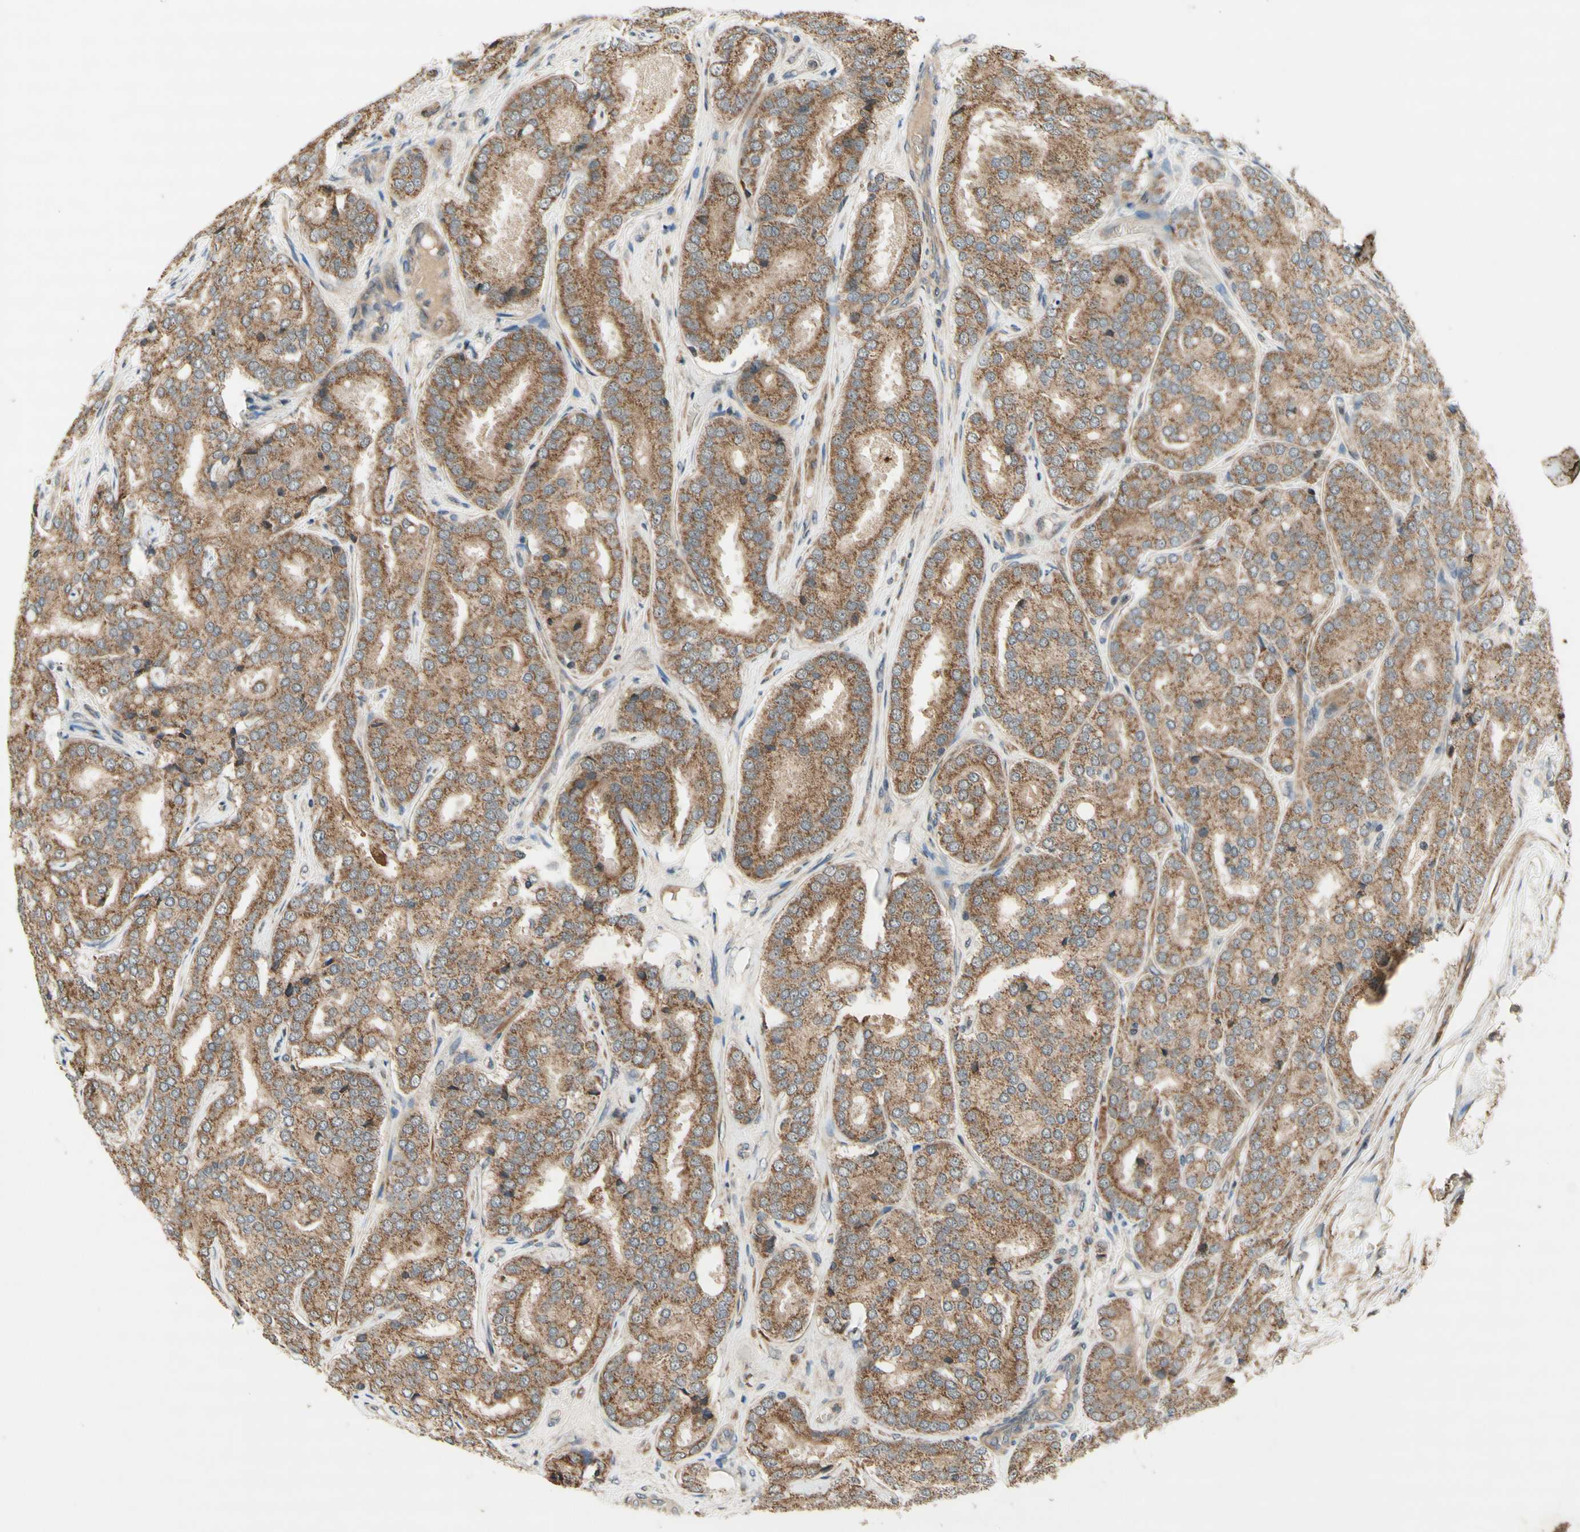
{"staining": {"intensity": "moderate", "quantity": ">75%", "location": "cytoplasmic/membranous"}, "tissue": "prostate cancer", "cell_type": "Tumor cells", "image_type": "cancer", "snomed": [{"axis": "morphology", "description": "Adenocarcinoma, High grade"}, {"axis": "topography", "description": "Prostate"}], "caption": "Moderate cytoplasmic/membranous protein expression is identified in about >75% of tumor cells in prostate cancer.", "gene": "DDOST", "patient": {"sex": "male", "age": 65}}